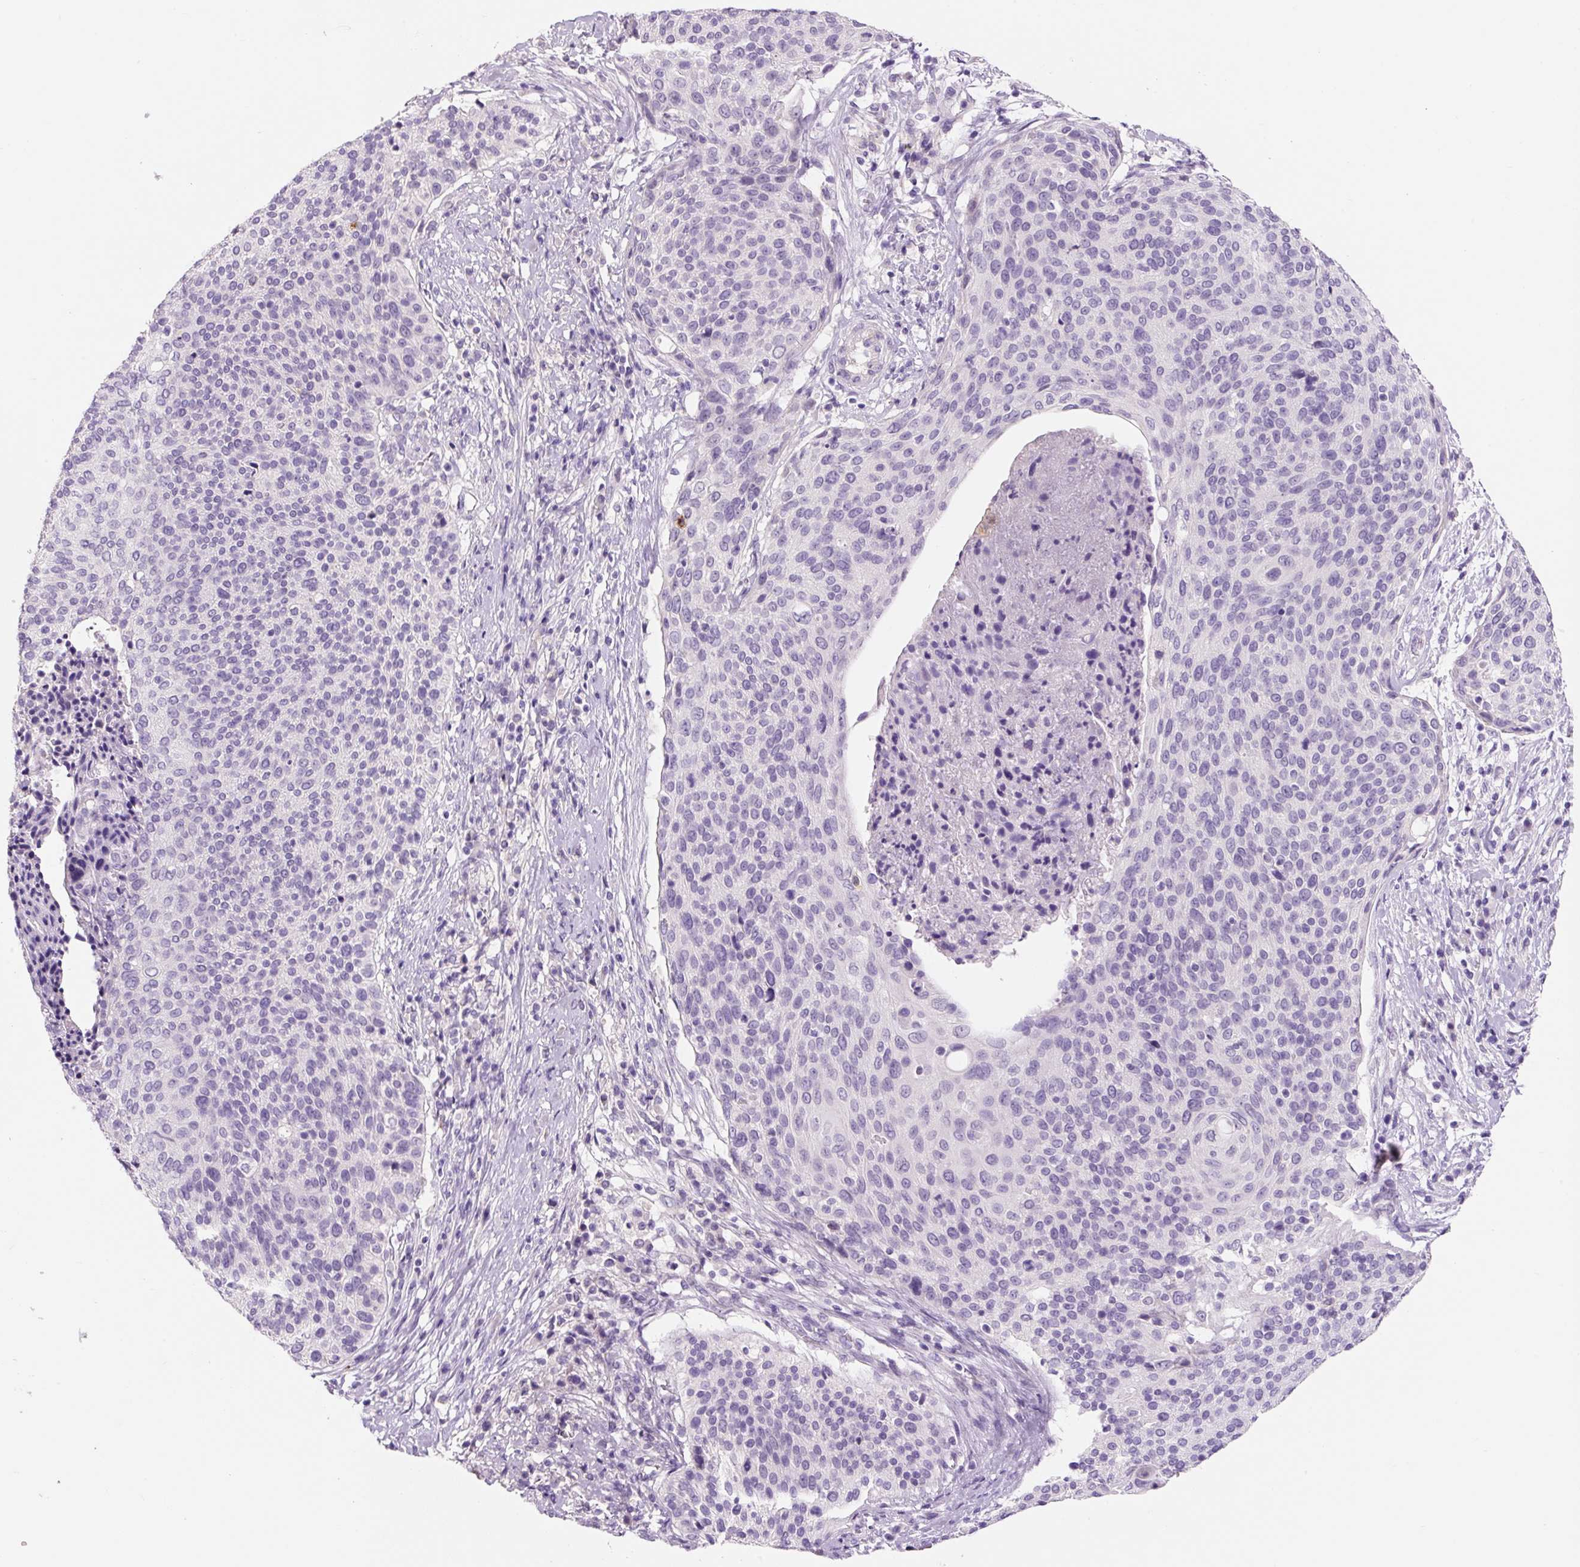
{"staining": {"intensity": "negative", "quantity": "none", "location": "none"}, "tissue": "cervical cancer", "cell_type": "Tumor cells", "image_type": "cancer", "snomed": [{"axis": "morphology", "description": "Squamous cell carcinoma, NOS"}, {"axis": "topography", "description": "Cervix"}], "caption": "Cervical cancer was stained to show a protein in brown. There is no significant expression in tumor cells.", "gene": "SYP", "patient": {"sex": "female", "age": 31}}